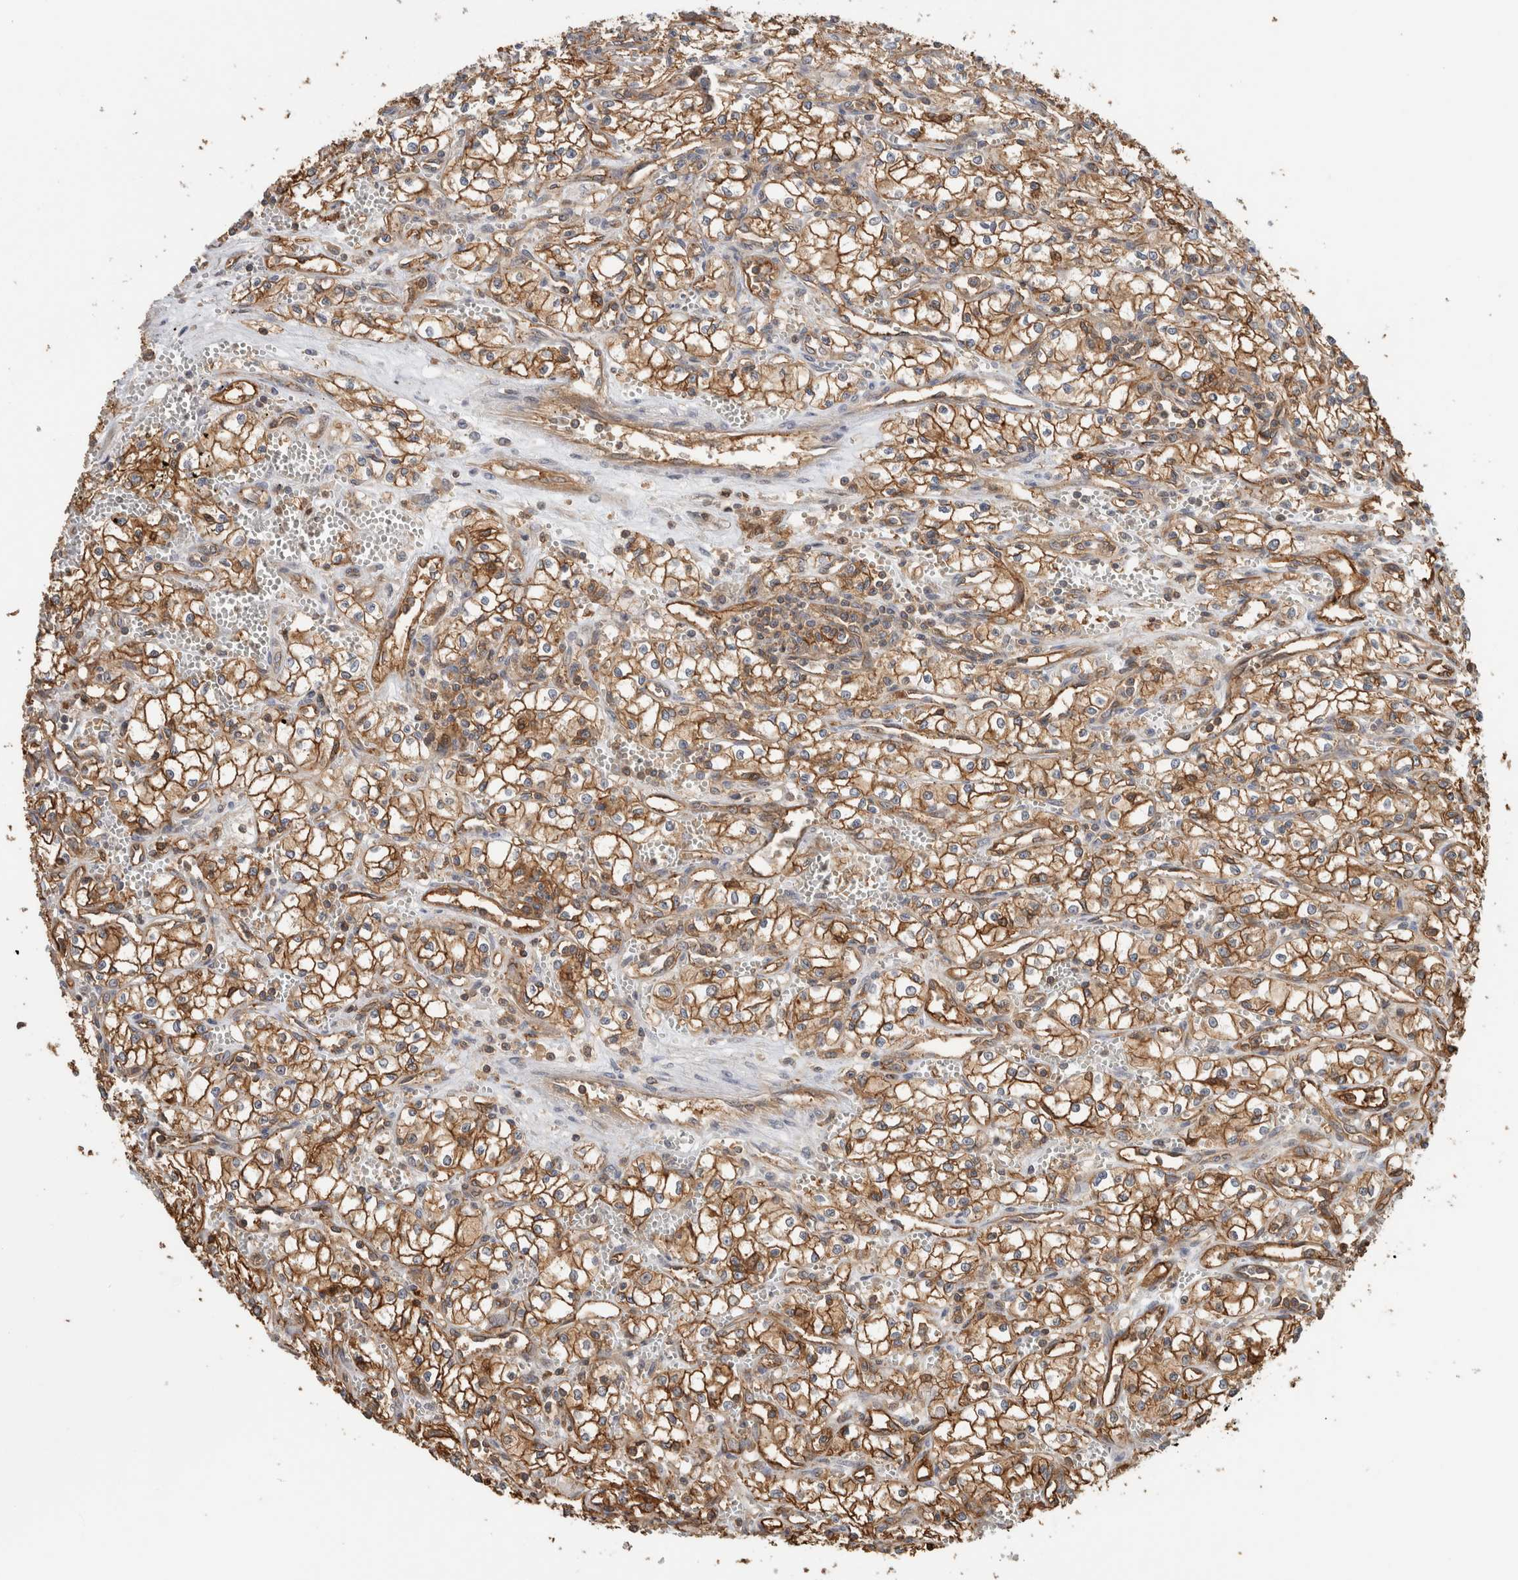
{"staining": {"intensity": "moderate", "quantity": ">75%", "location": "cytoplasmic/membranous"}, "tissue": "renal cancer", "cell_type": "Tumor cells", "image_type": "cancer", "snomed": [{"axis": "morphology", "description": "Adenocarcinoma, NOS"}, {"axis": "topography", "description": "Kidney"}], "caption": "Protein expression analysis of adenocarcinoma (renal) demonstrates moderate cytoplasmic/membranous staining in approximately >75% of tumor cells. Using DAB (brown) and hematoxylin (blue) stains, captured at high magnification using brightfield microscopy.", "gene": "PFDN4", "patient": {"sex": "male", "age": 59}}